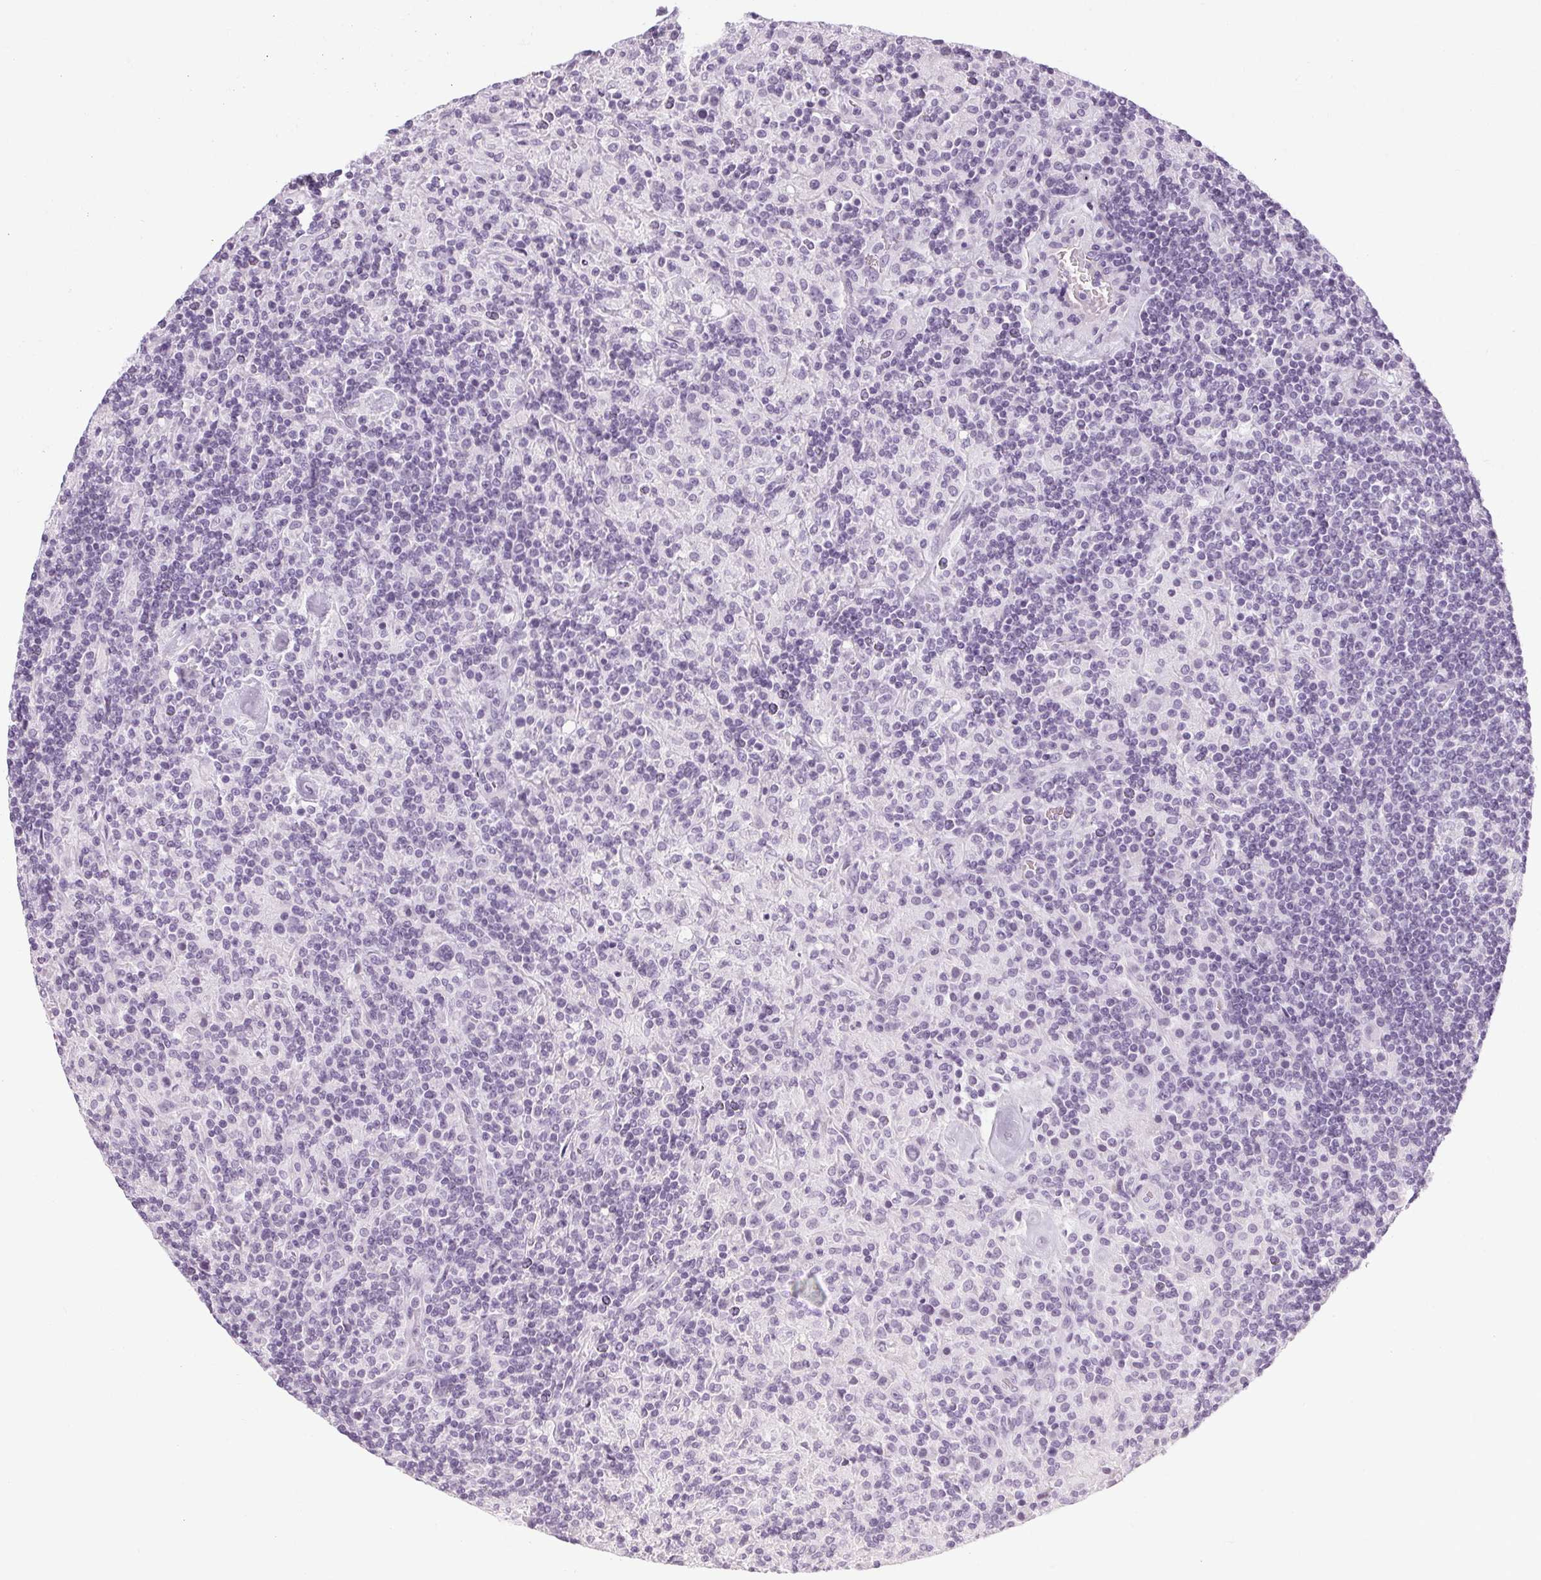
{"staining": {"intensity": "negative", "quantity": "none", "location": "none"}, "tissue": "lymphoma", "cell_type": "Tumor cells", "image_type": "cancer", "snomed": [{"axis": "morphology", "description": "Hodgkin's disease, NOS"}, {"axis": "topography", "description": "Lymph node"}], "caption": "This is an immunohistochemistry micrograph of Hodgkin's disease. There is no positivity in tumor cells.", "gene": "POMC", "patient": {"sex": "male", "age": 70}}